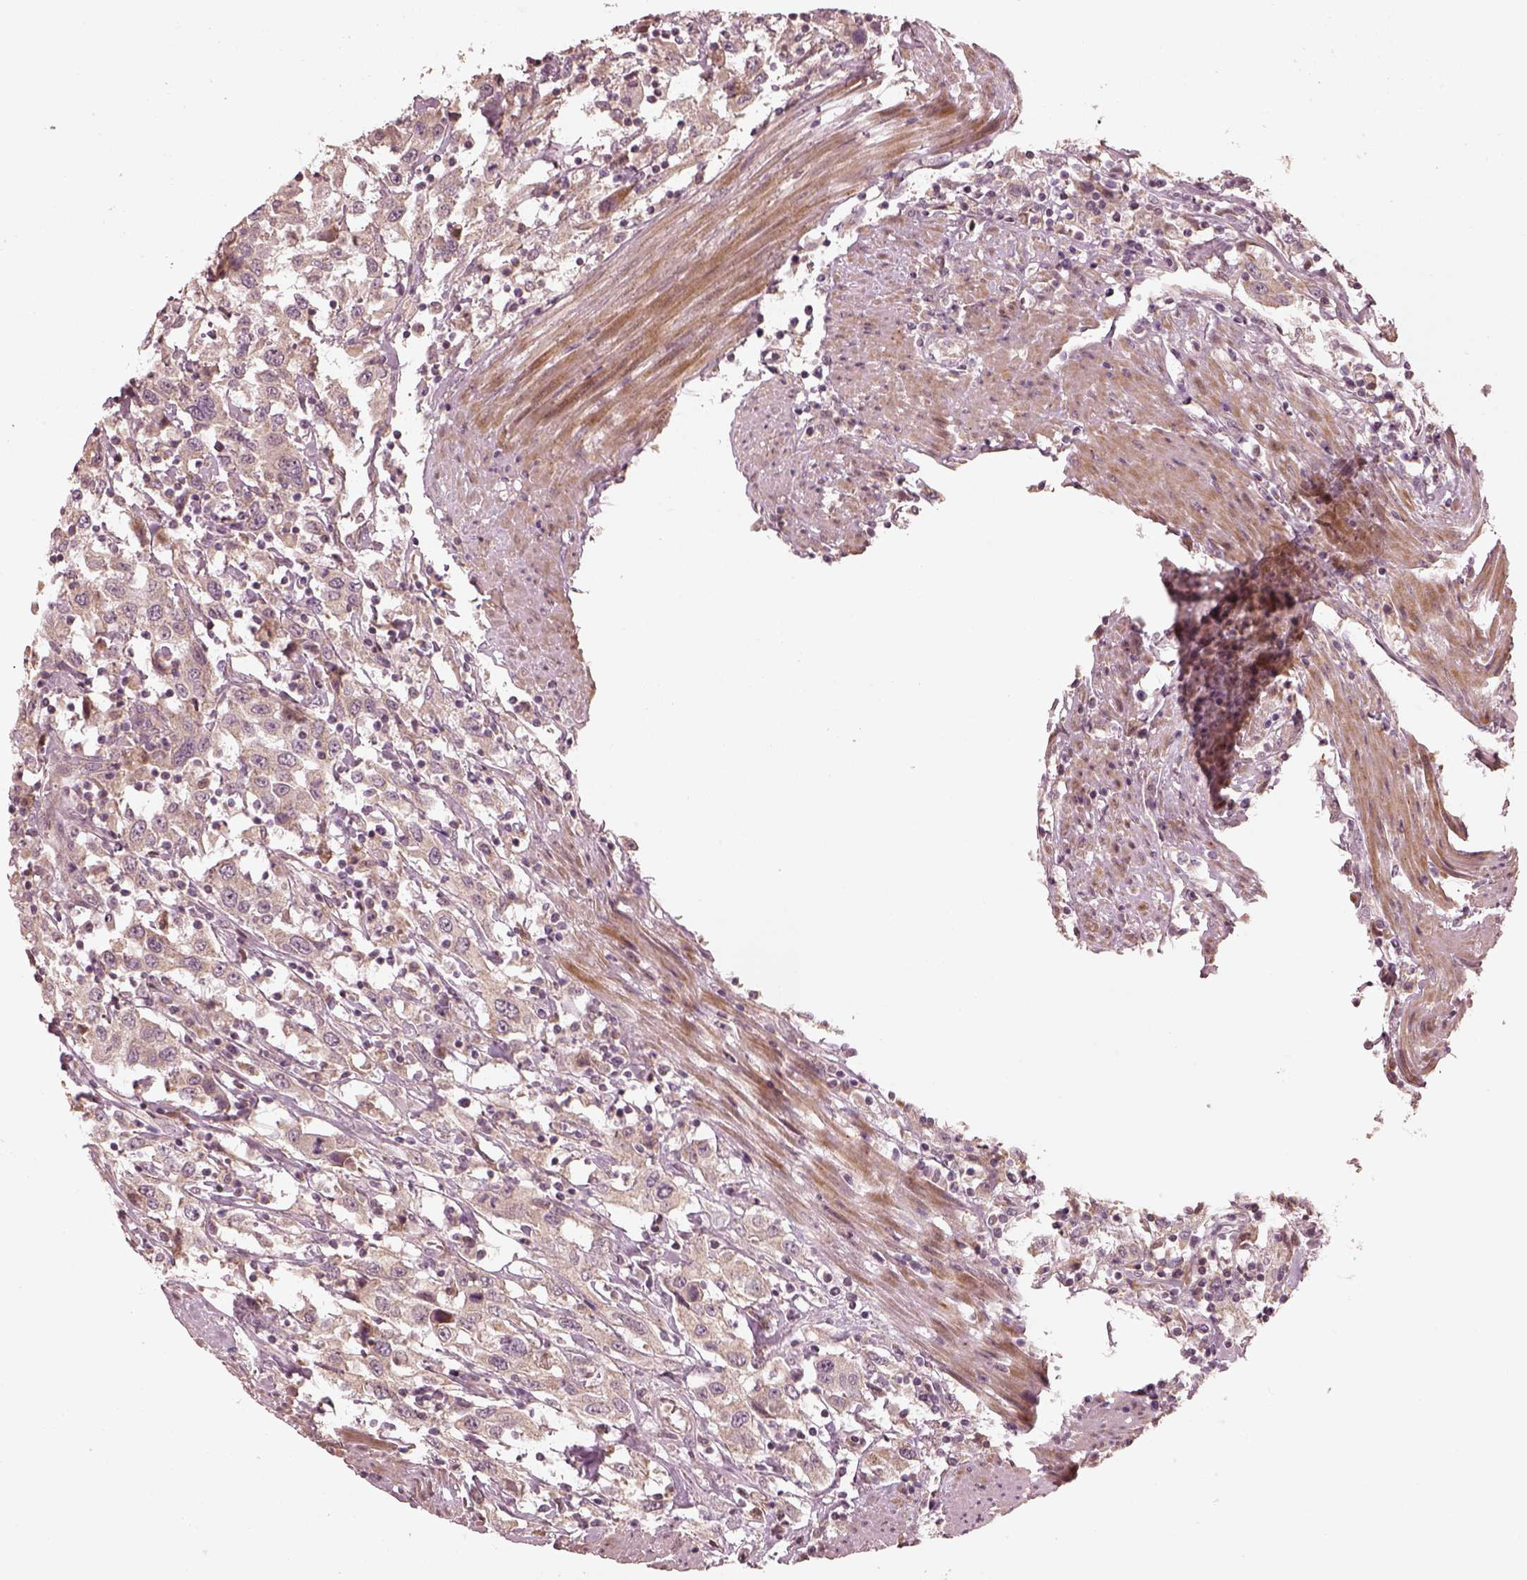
{"staining": {"intensity": "weak", "quantity": "<25%", "location": "cytoplasmic/membranous"}, "tissue": "urothelial cancer", "cell_type": "Tumor cells", "image_type": "cancer", "snomed": [{"axis": "morphology", "description": "Urothelial carcinoma, High grade"}, {"axis": "topography", "description": "Urinary bladder"}], "caption": "Immunohistochemical staining of urothelial cancer shows no significant positivity in tumor cells.", "gene": "SLC25A46", "patient": {"sex": "male", "age": 61}}